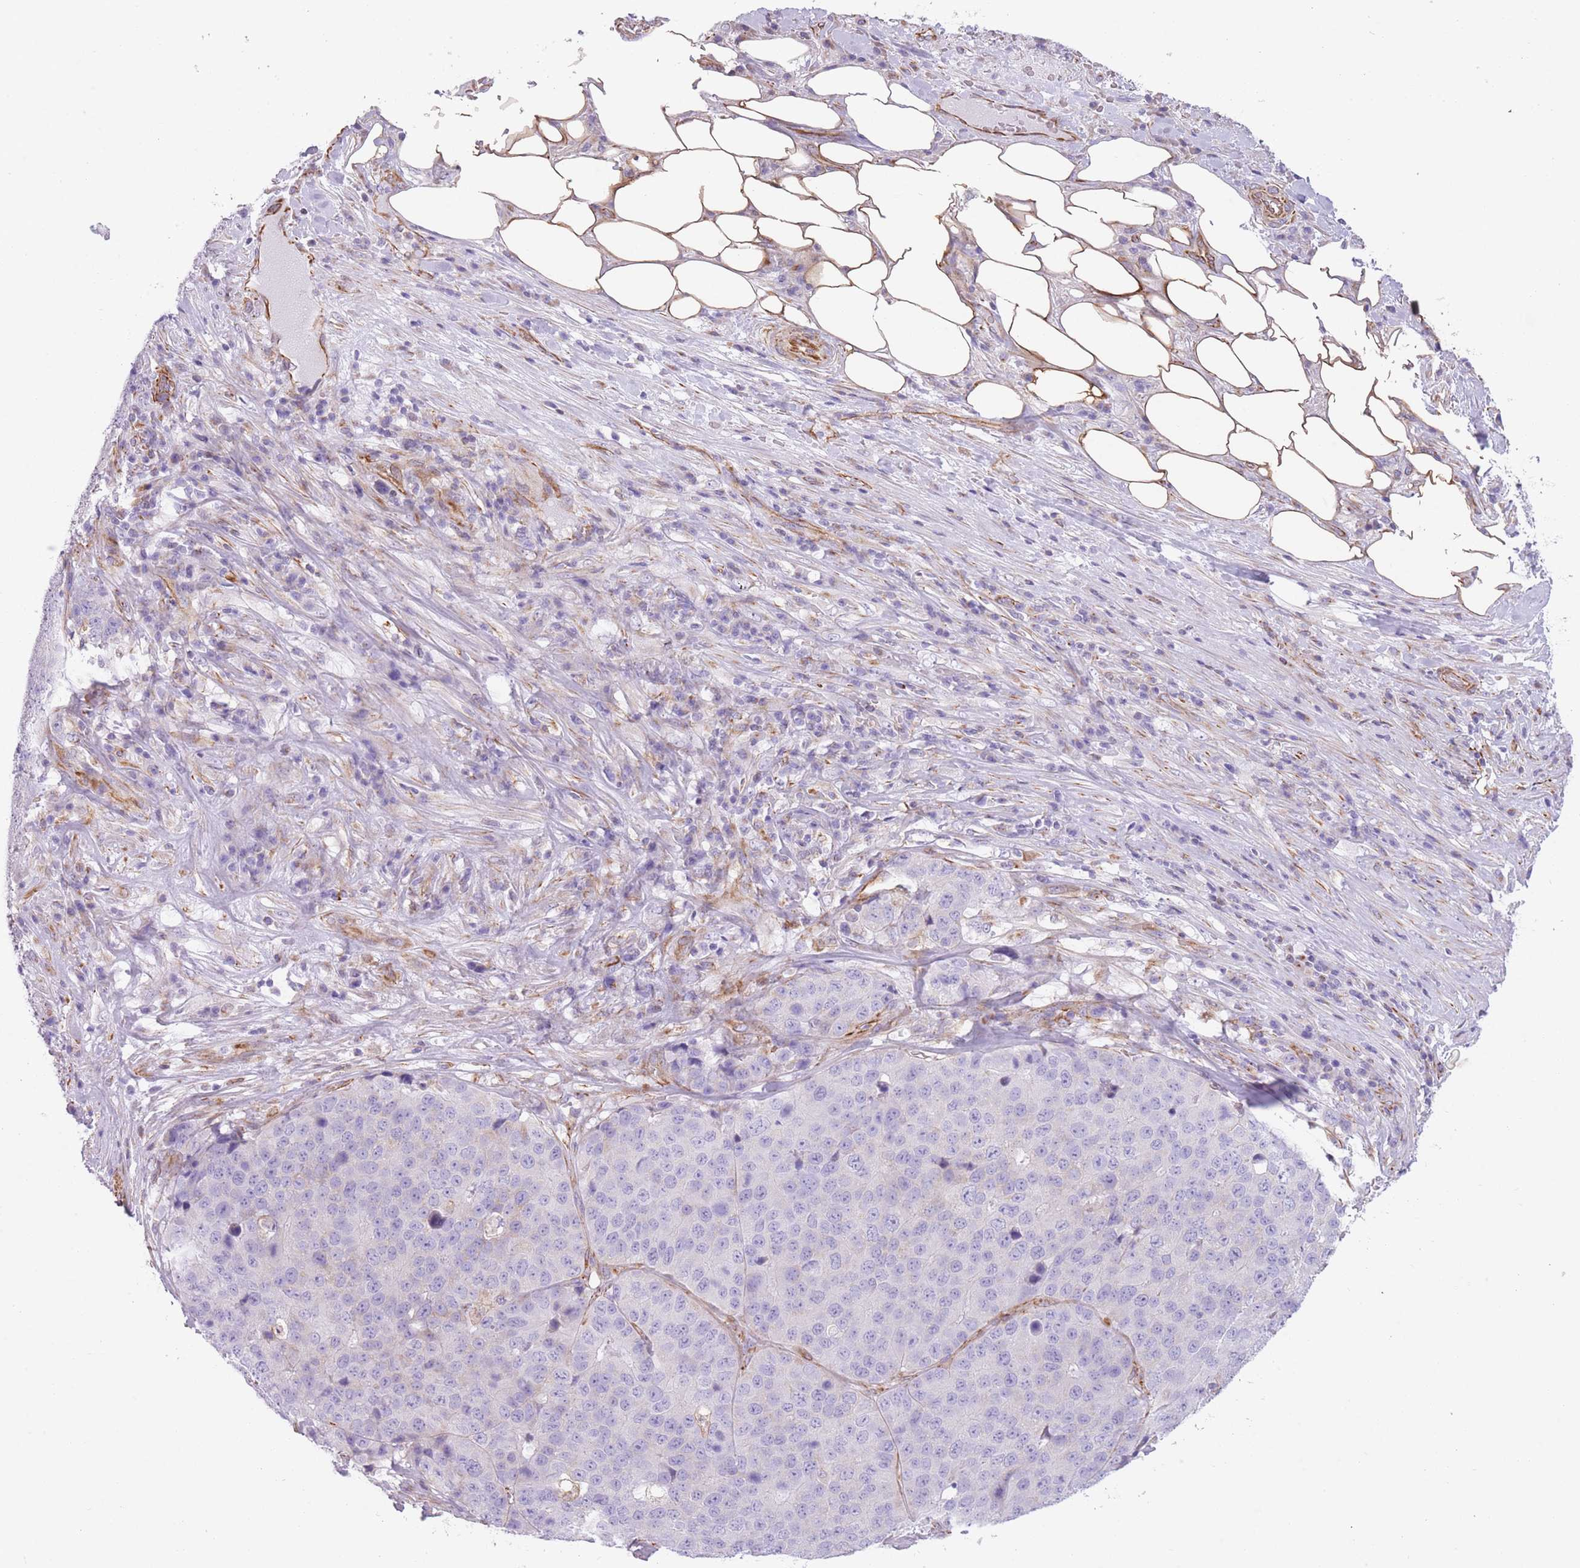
{"staining": {"intensity": "negative", "quantity": "none", "location": "none"}, "tissue": "stomach cancer", "cell_type": "Tumor cells", "image_type": "cancer", "snomed": [{"axis": "morphology", "description": "Adenocarcinoma, NOS"}, {"axis": "topography", "description": "Stomach"}], "caption": "Image shows no significant protein expression in tumor cells of adenocarcinoma (stomach).", "gene": "PTCD1", "patient": {"sex": "male", "age": 71}}